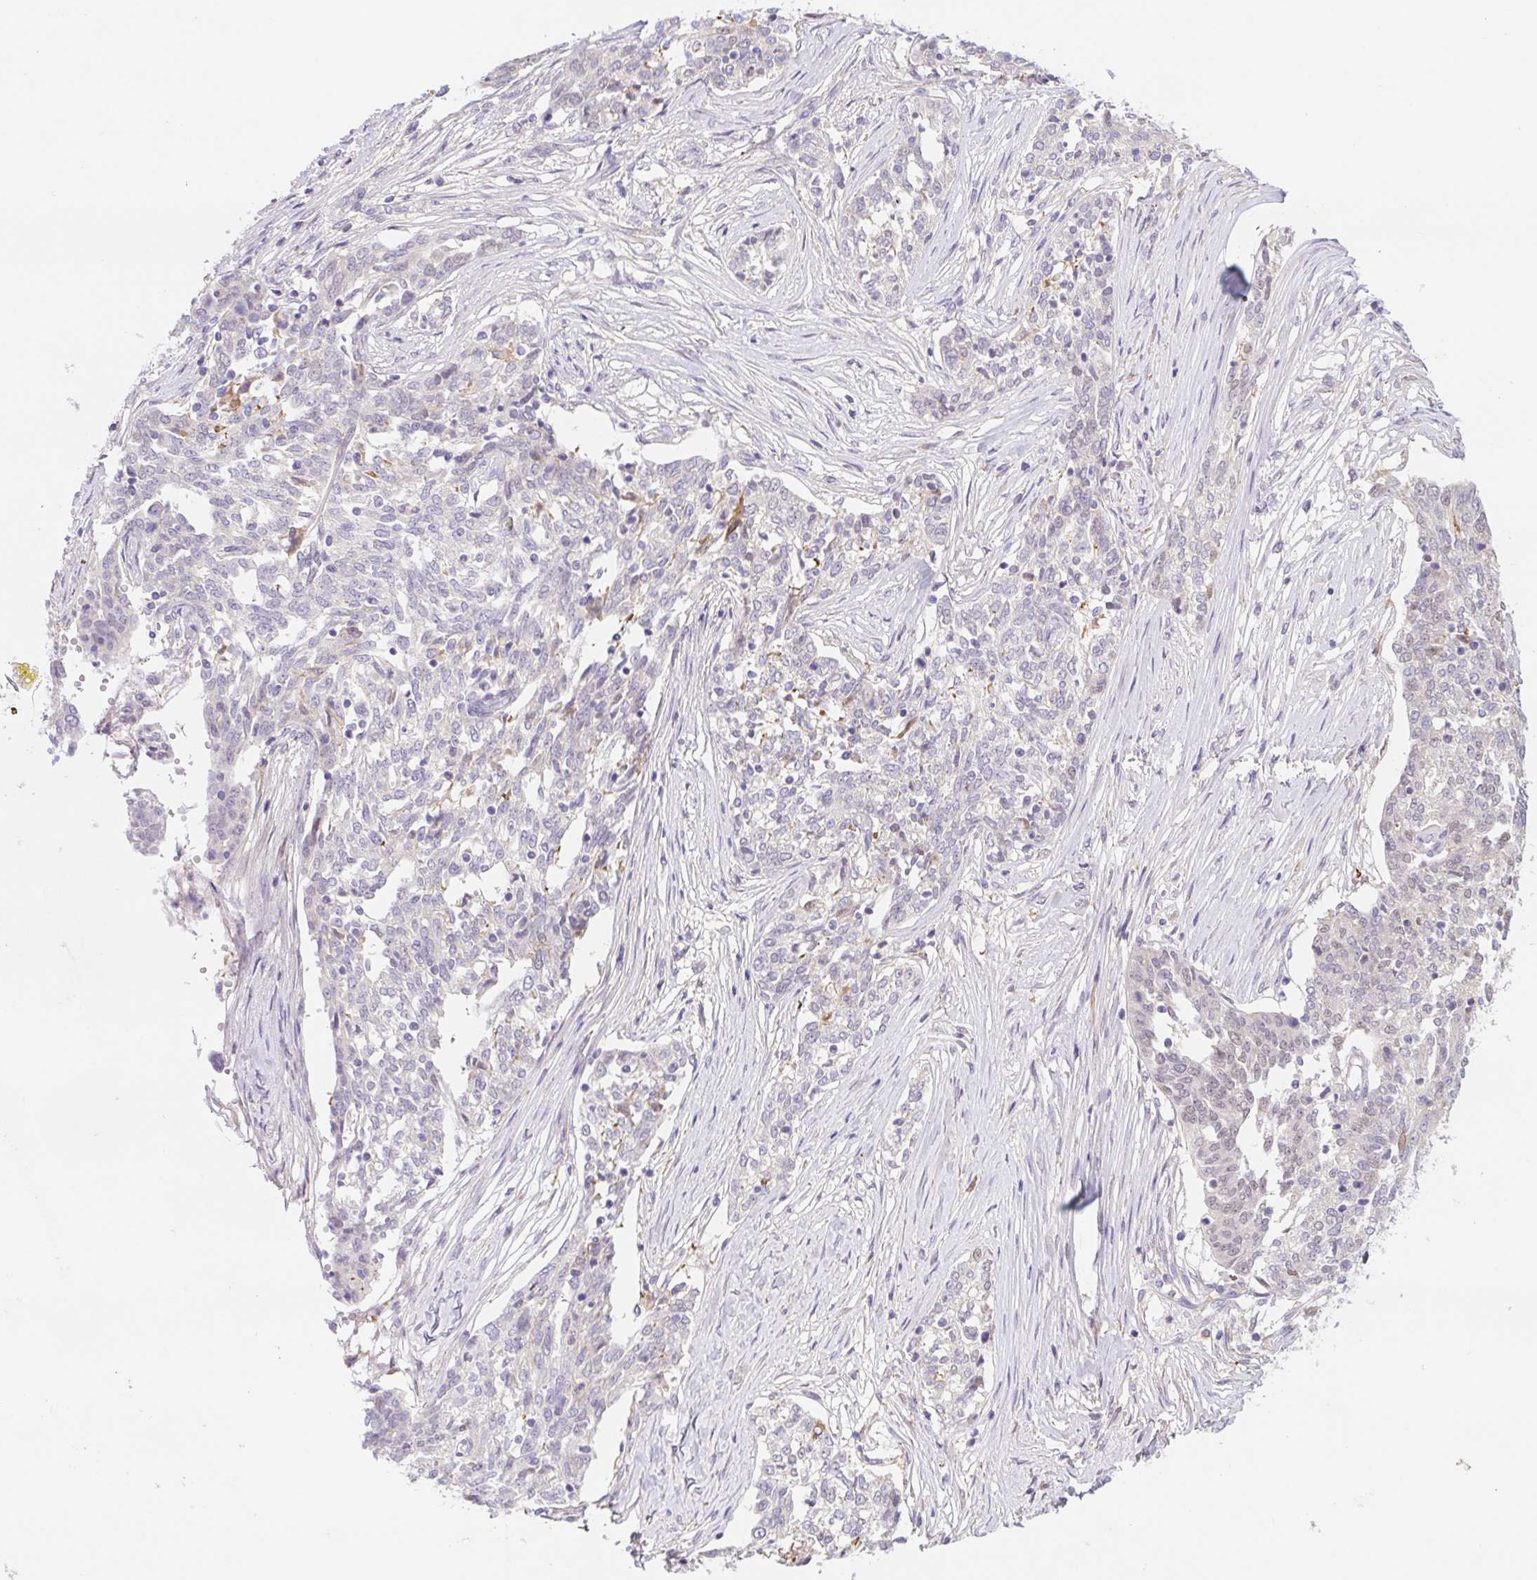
{"staining": {"intensity": "negative", "quantity": "none", "location": "none"}, "tissue": "ovarian cancer", "cell_type": "Tumor cells", "image_type": "cancer", "snomed": [{"axis": "morphology", "description": "Cystadenocarcinoma, serous, NOS"}, {"axis": "topography", "description": "Ovary"}], "caption": "Human serous cystadenocarcinoma (ovarian) stained for a protein using IHC shows no staining in tumor cells.", "gene": "DYNC2LI1", "patient": {"sex": "female", "age": 67}}